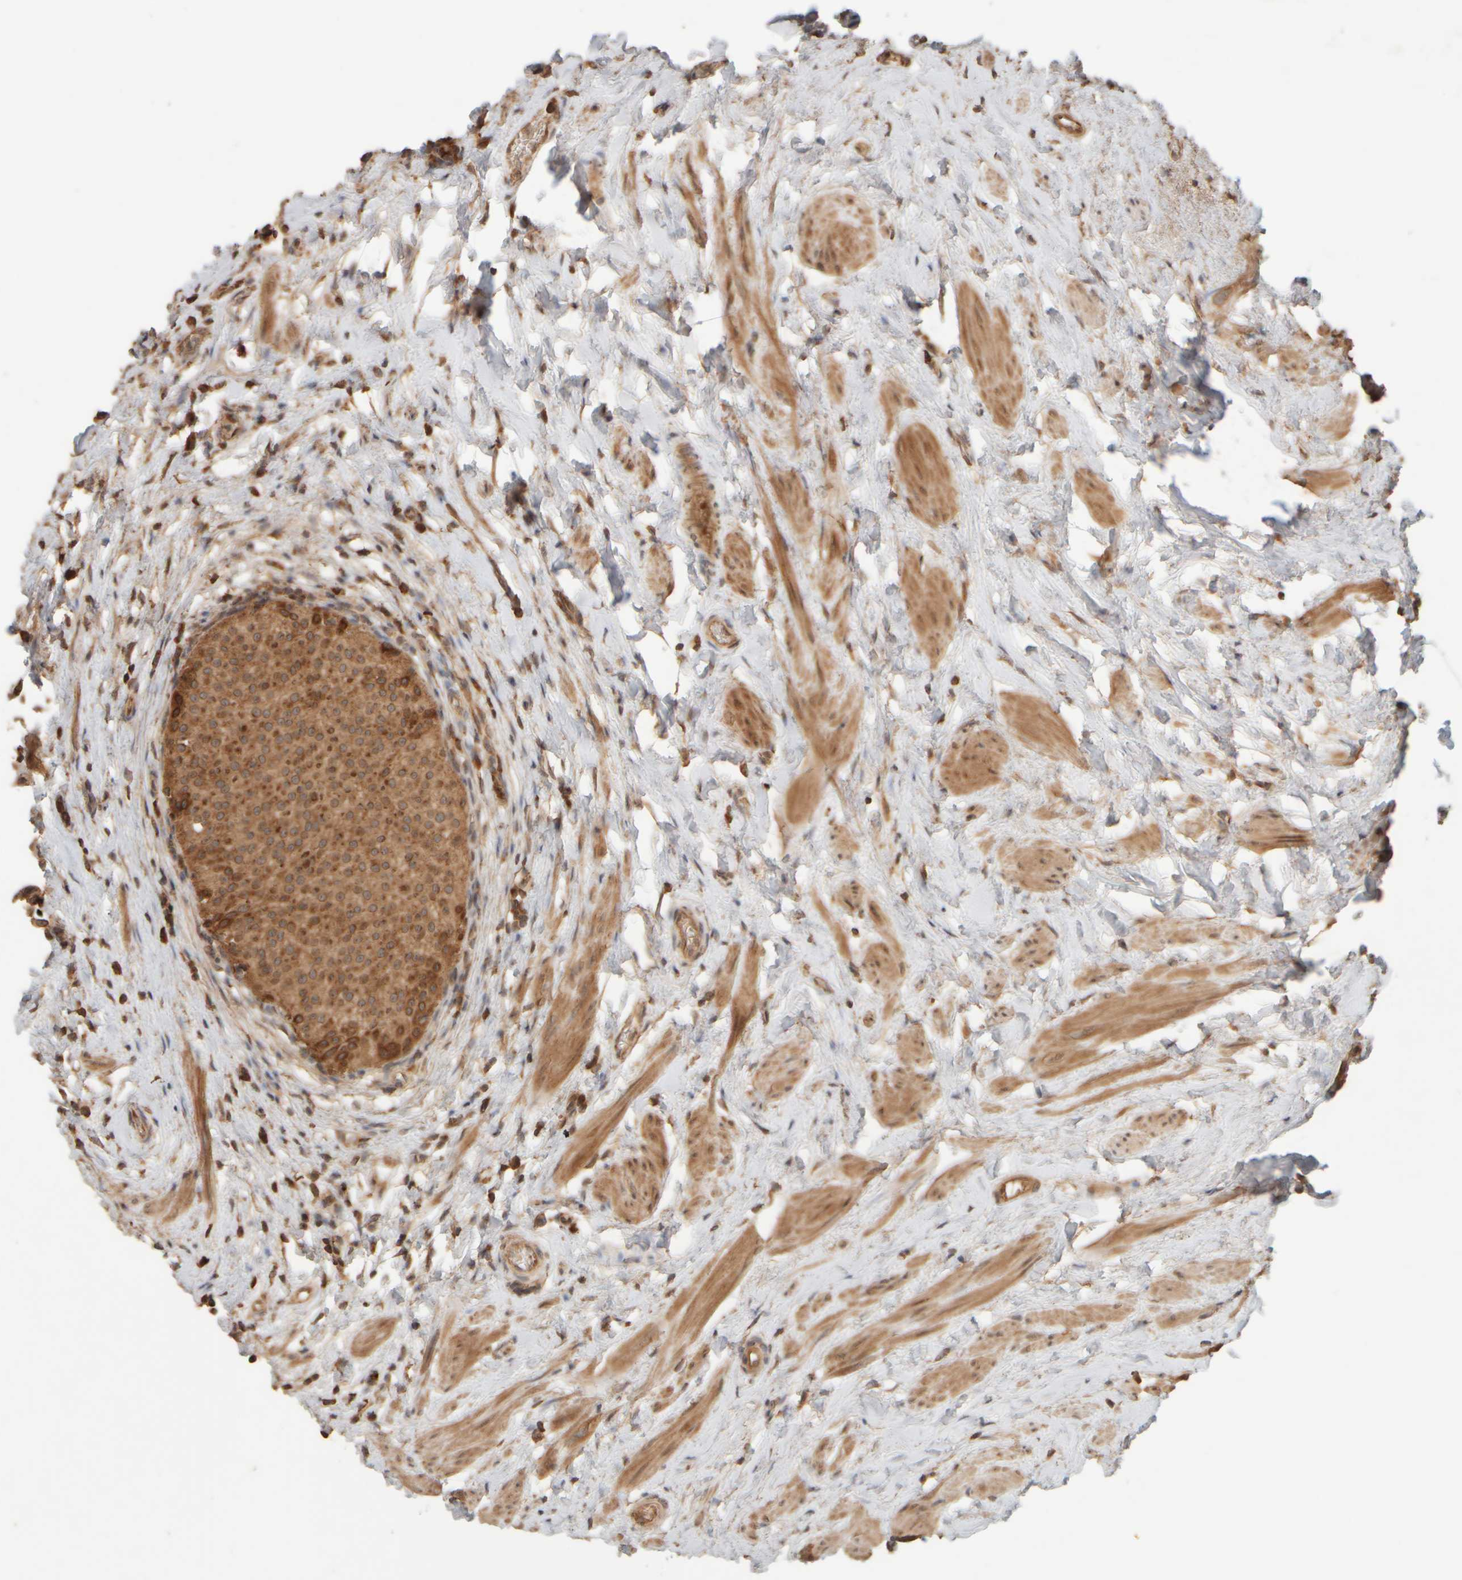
{"staining": {"intensity": "strong", "quantity": ">75%", "location": "cytoplasmic/membranous"}, "tissue": "urothelial cancer", "cell_type": "Tumor cells", "image_type": "cancer", "snomed": [{"axis": "morphology", "description": "Normal tissue, NOS"}, {"axis": "morphology", "description": "Urothelial carcinoma, Low grade"}, {"axis": "topography", "description": "Smooth muscle"}, {"axis": "topography", "description": "Urinary bladder"}], "caption": "An image showing strong cytoplasmic/membranous positivity in approximately >75% of tumor cells in urothelial cancer, as visualized by brown immunohistochemical staining.", "gene": "EIF2B3", "patient": {"sex": "male", "age": 60}}